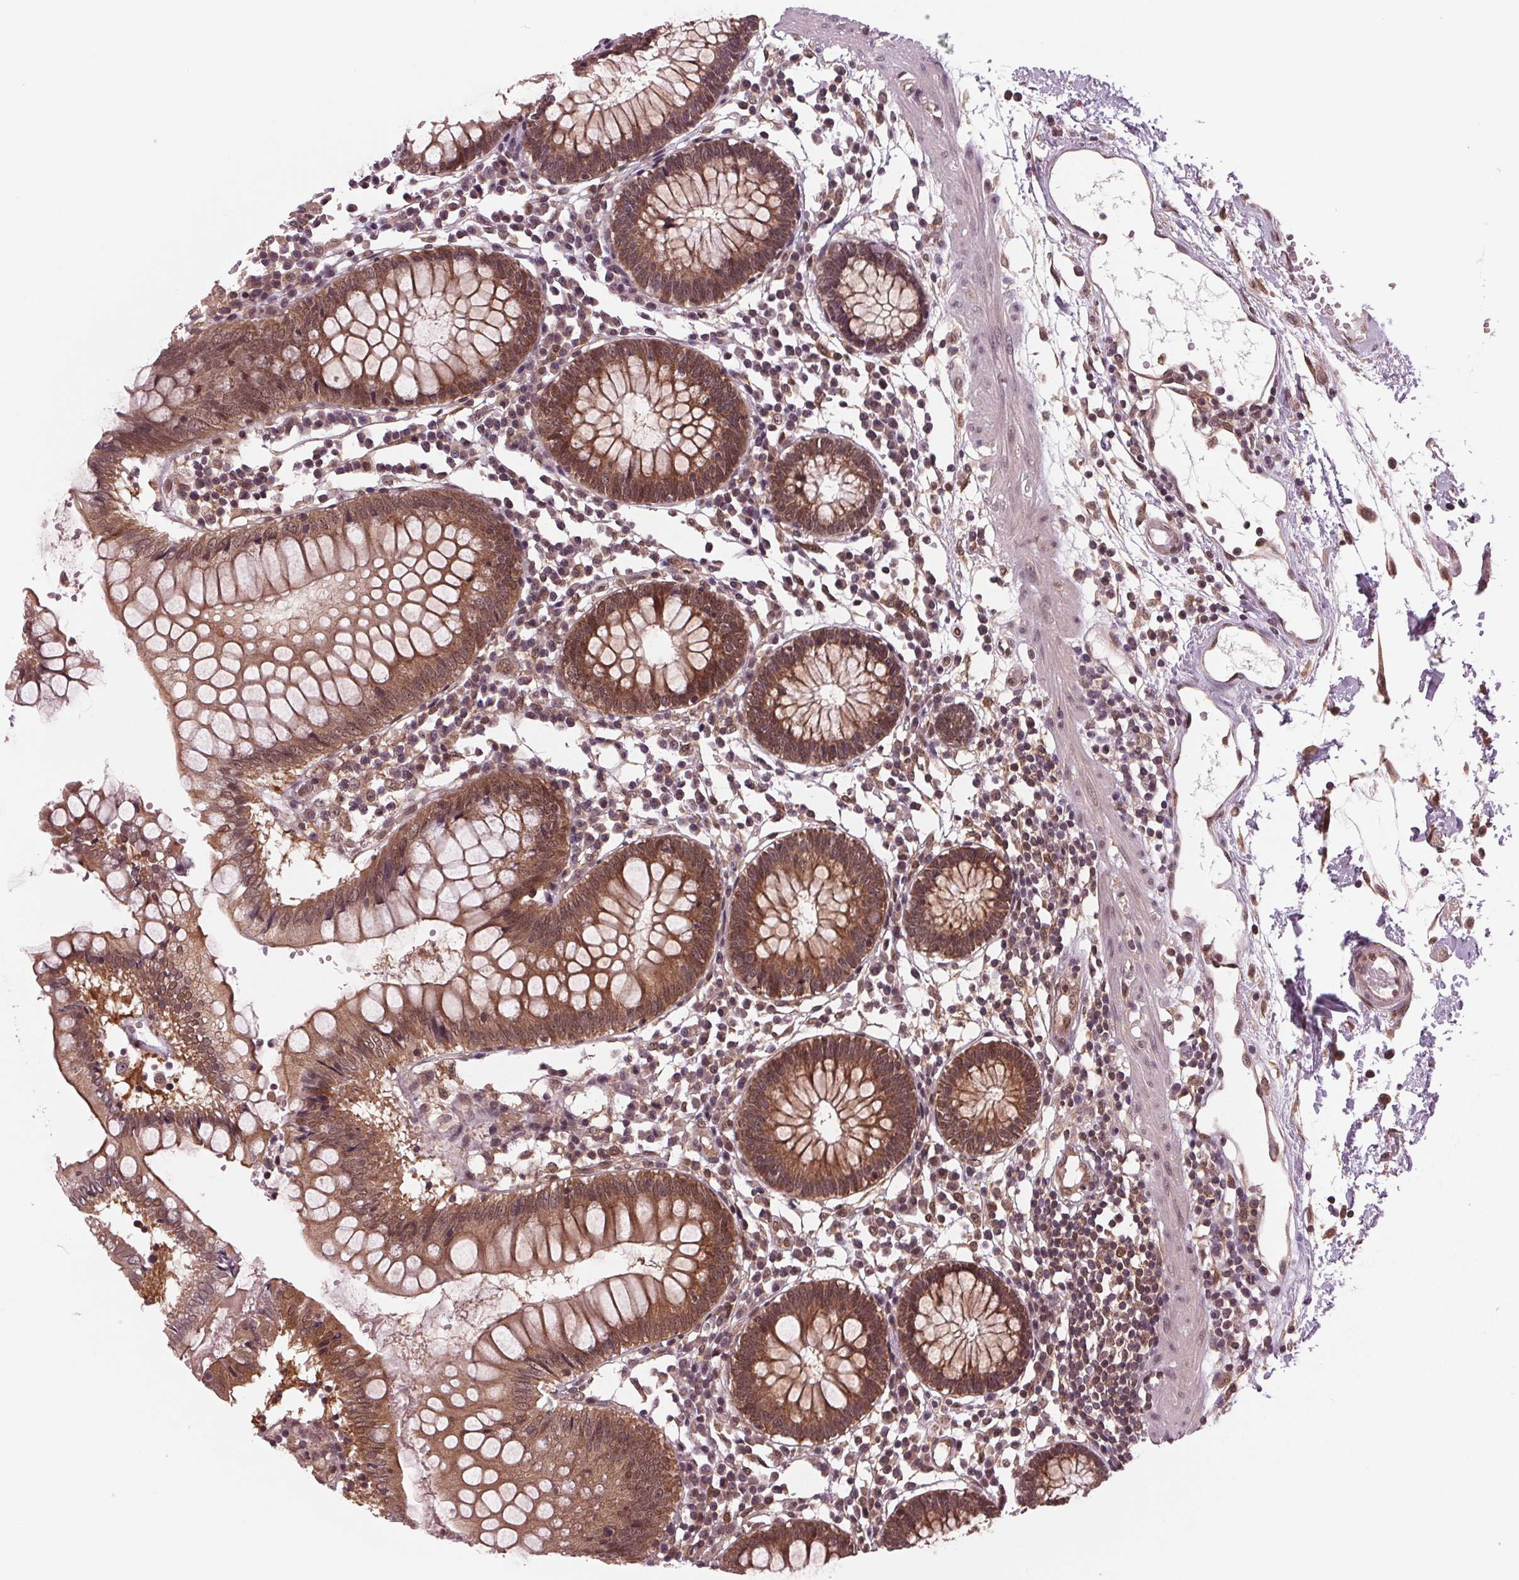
{"staining": {"intensity": "moderate", "quantity": ">75%", "location": "cytoplasmic/membranous"}, "tissue": "colon", "cell_type": "Endothelial cells", "image_type": "normal", "snomed": [{"axis": "morphology", "description": "Normal tissue, NOS"}, {"axis": "morphology", "description": "Adenocarcinoma, NOS"}, {"axis": "topography", "description": "Colon"}], "caption": "Colon stained with DAB immunohistochemistry displays medium levels of moderate cytoplasmic/membranous positivity in about >75% of endothelial cells.", "gene": "STAT3", "patient": {"sex": "male", "age": 83}}